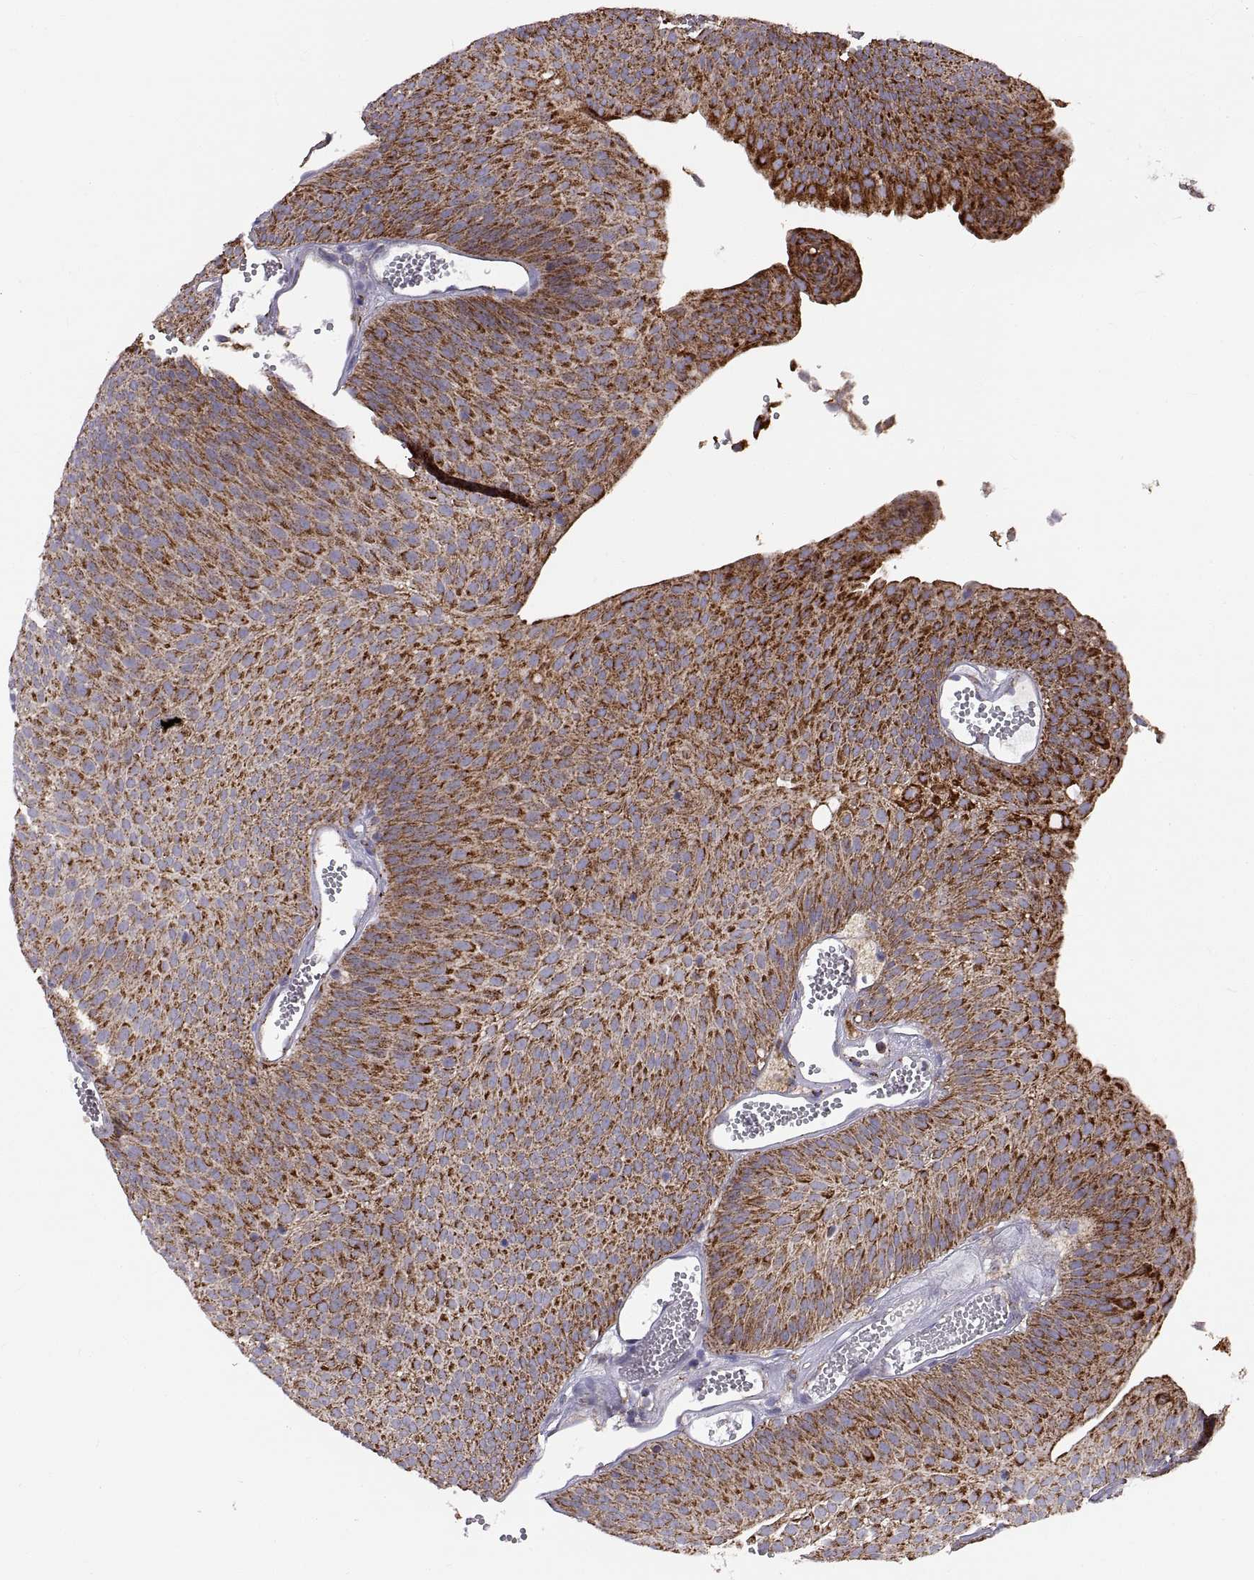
{"staining": {"intensity": "strong", "quantity": ">75%", "location": "cytoplasmic/membranous"}, "tissue": "urothelial cancer", "cell_type": "Tumor cells", "image_type": "cancer", "snomed": [{"axis": "morphology", "description": "Urothelial carcinoma, Low grade"}, {"axis": "topography", "description": "Urinary bladder"}], "caption": "DAB immunohistochemical staining of human urothelial carcinoma (low-grade) displays strong cytoplasmic/membranous protein staining in approximately >75% of tumor cells.", "gene": "ARSD", "patient": {"sex": "male", "age": 52}}